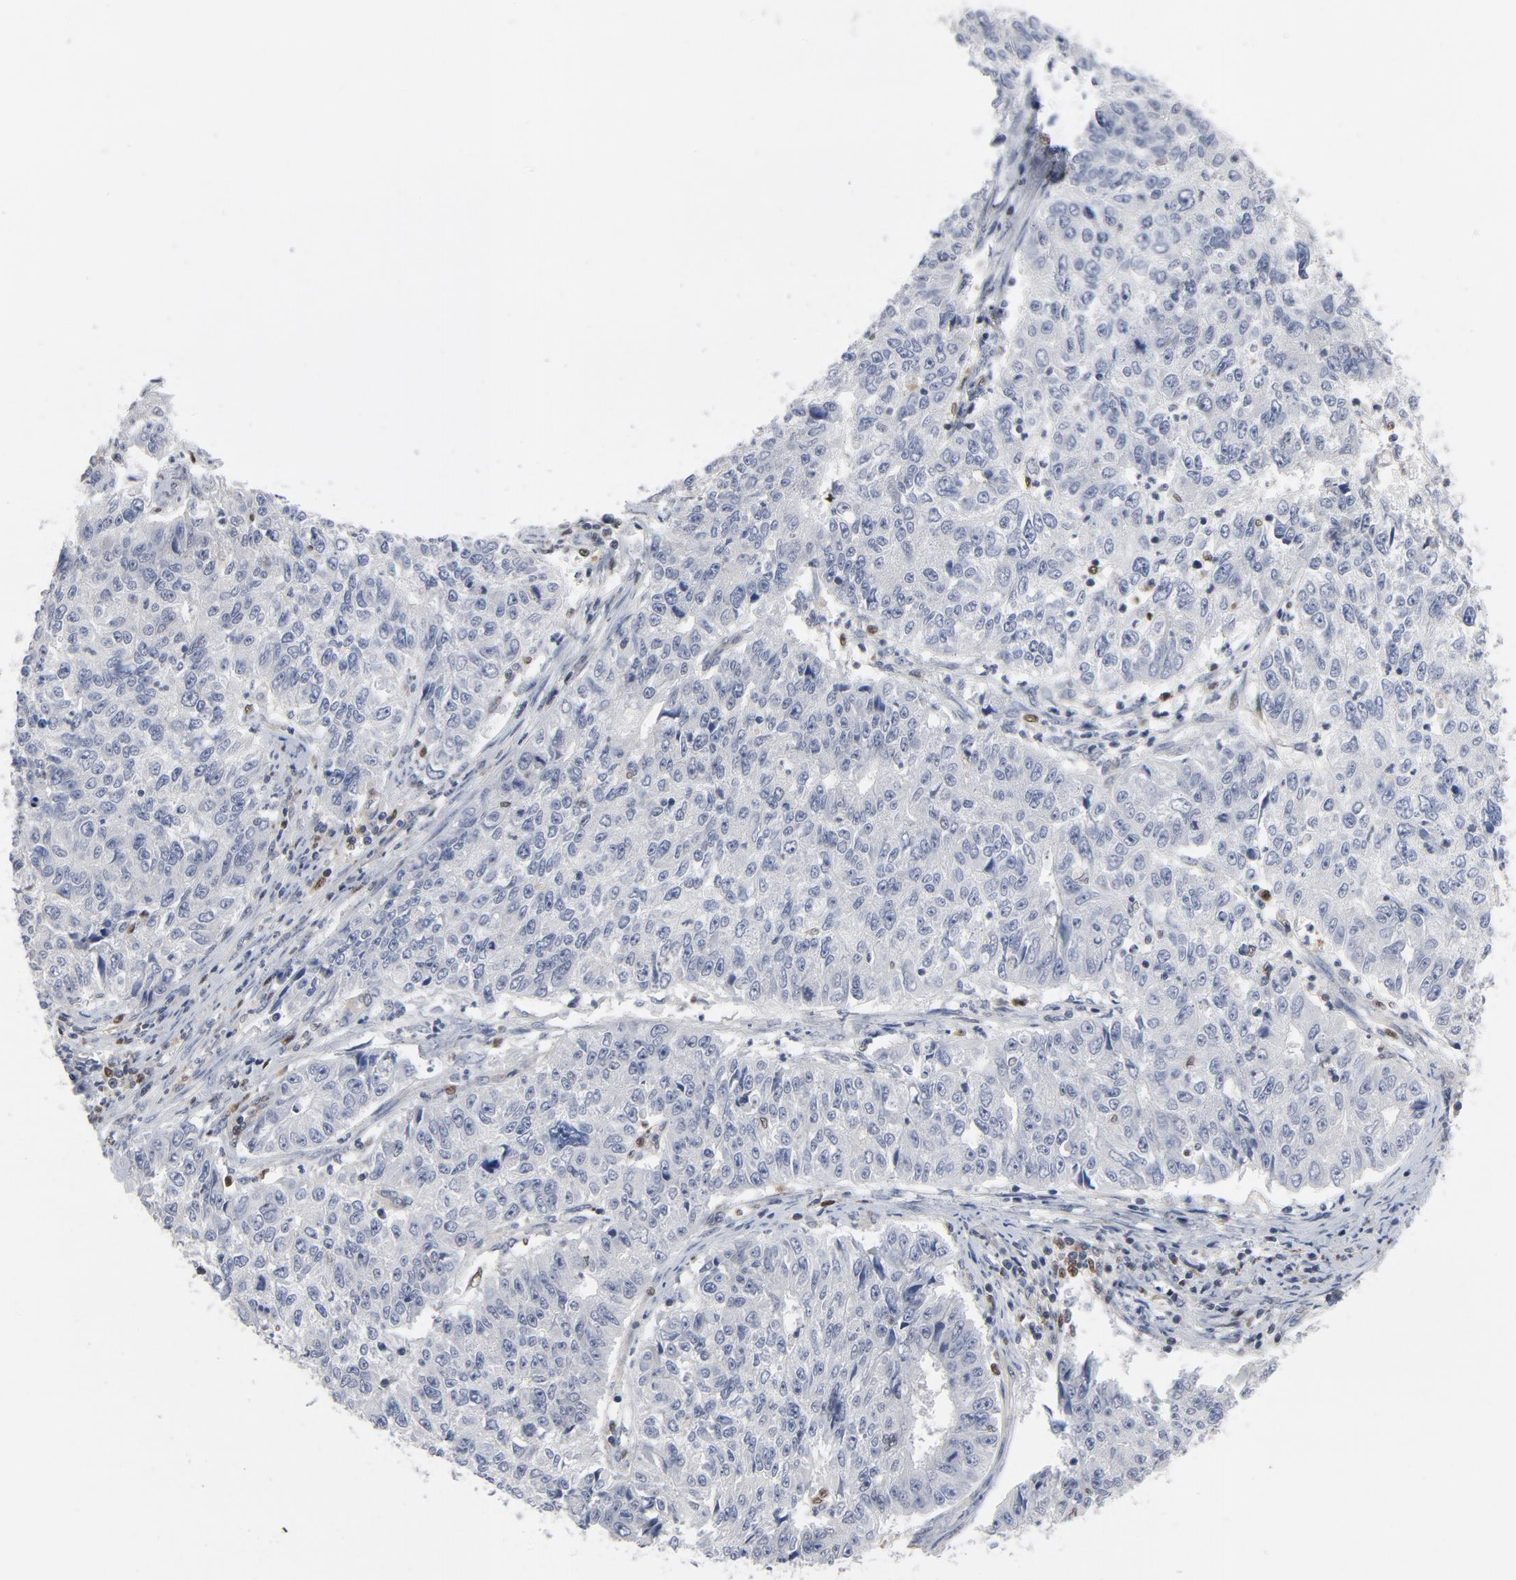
{"staining": {"intensity": "negative", "quantity": "none", "location": "none"}, "tissue": "endometrial cancer", "cell_type": "Tumor cells", "image_type": "cancer", "snomed": [{"axis": "morphology", "description": "Adenocarcinoma, NOS"}, {"axis": "topography", "description": "Endometrium"}], "caption": "Immunohistochemistry of endometrial cancer displays no expression in tumor cells.", "gene": "NFKB1", "patient": {"sex": "female", "age": 42}}